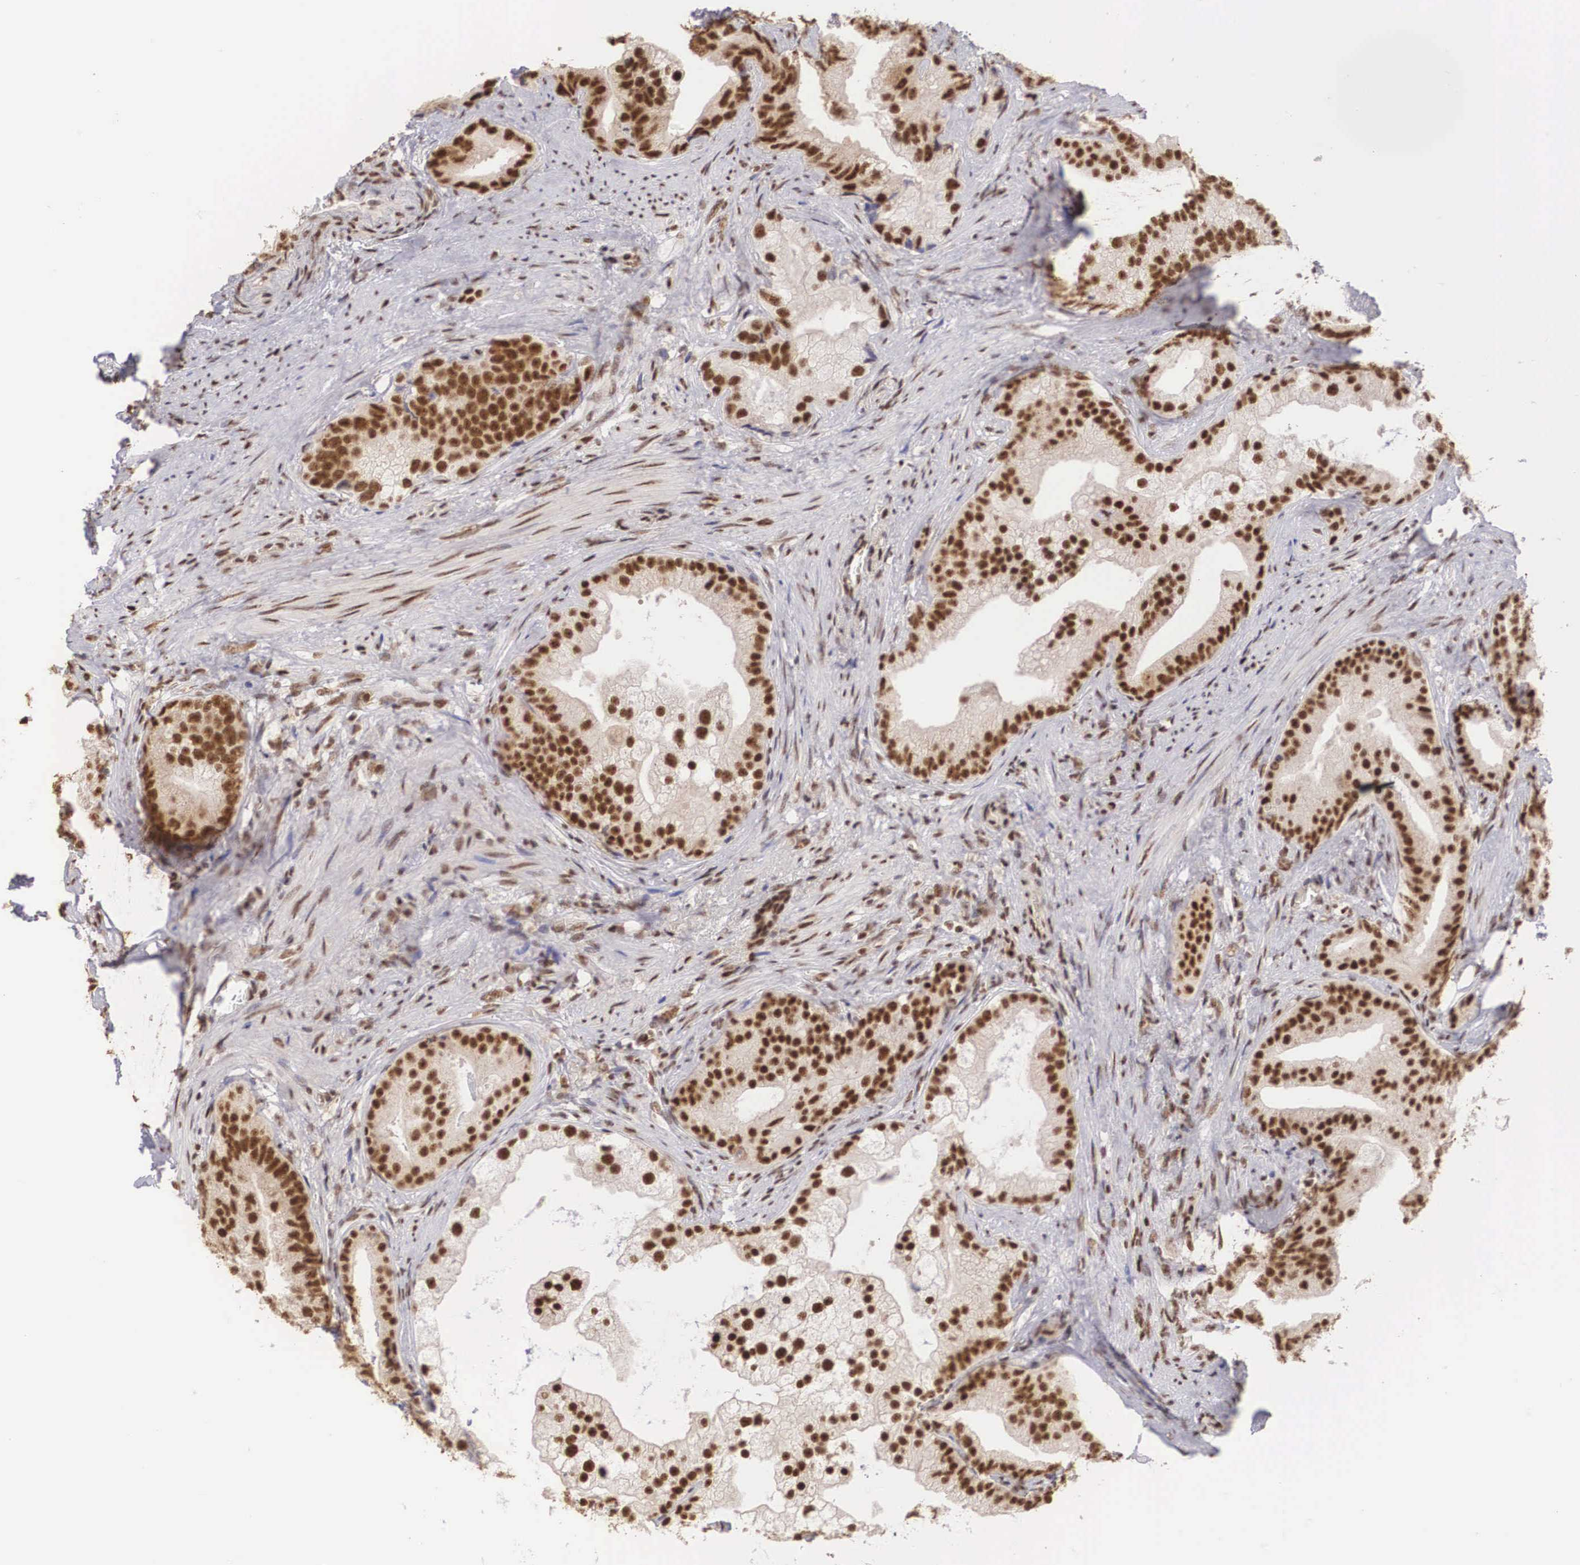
{"staining": {"intensity": "strong", "quantity": ">75%", "location": "nuclear"}, "tissue": "prostate cancer", "cell_type": "Tumor cells", "image_type": "cancer", "snomed": [{"axis": "morphology", "description": "Adenocarcinoma, Low grade"}, {"axis": "topography", "description": "Prostate"}], "caption": "Tumor cells demonstrate high levels of strong nuclear positivity in about >75% of cells in prostate adenocarcinoma (low-grade).", "gene": "HTATSF1", "patient": {"sex": "male", "age": 71}}